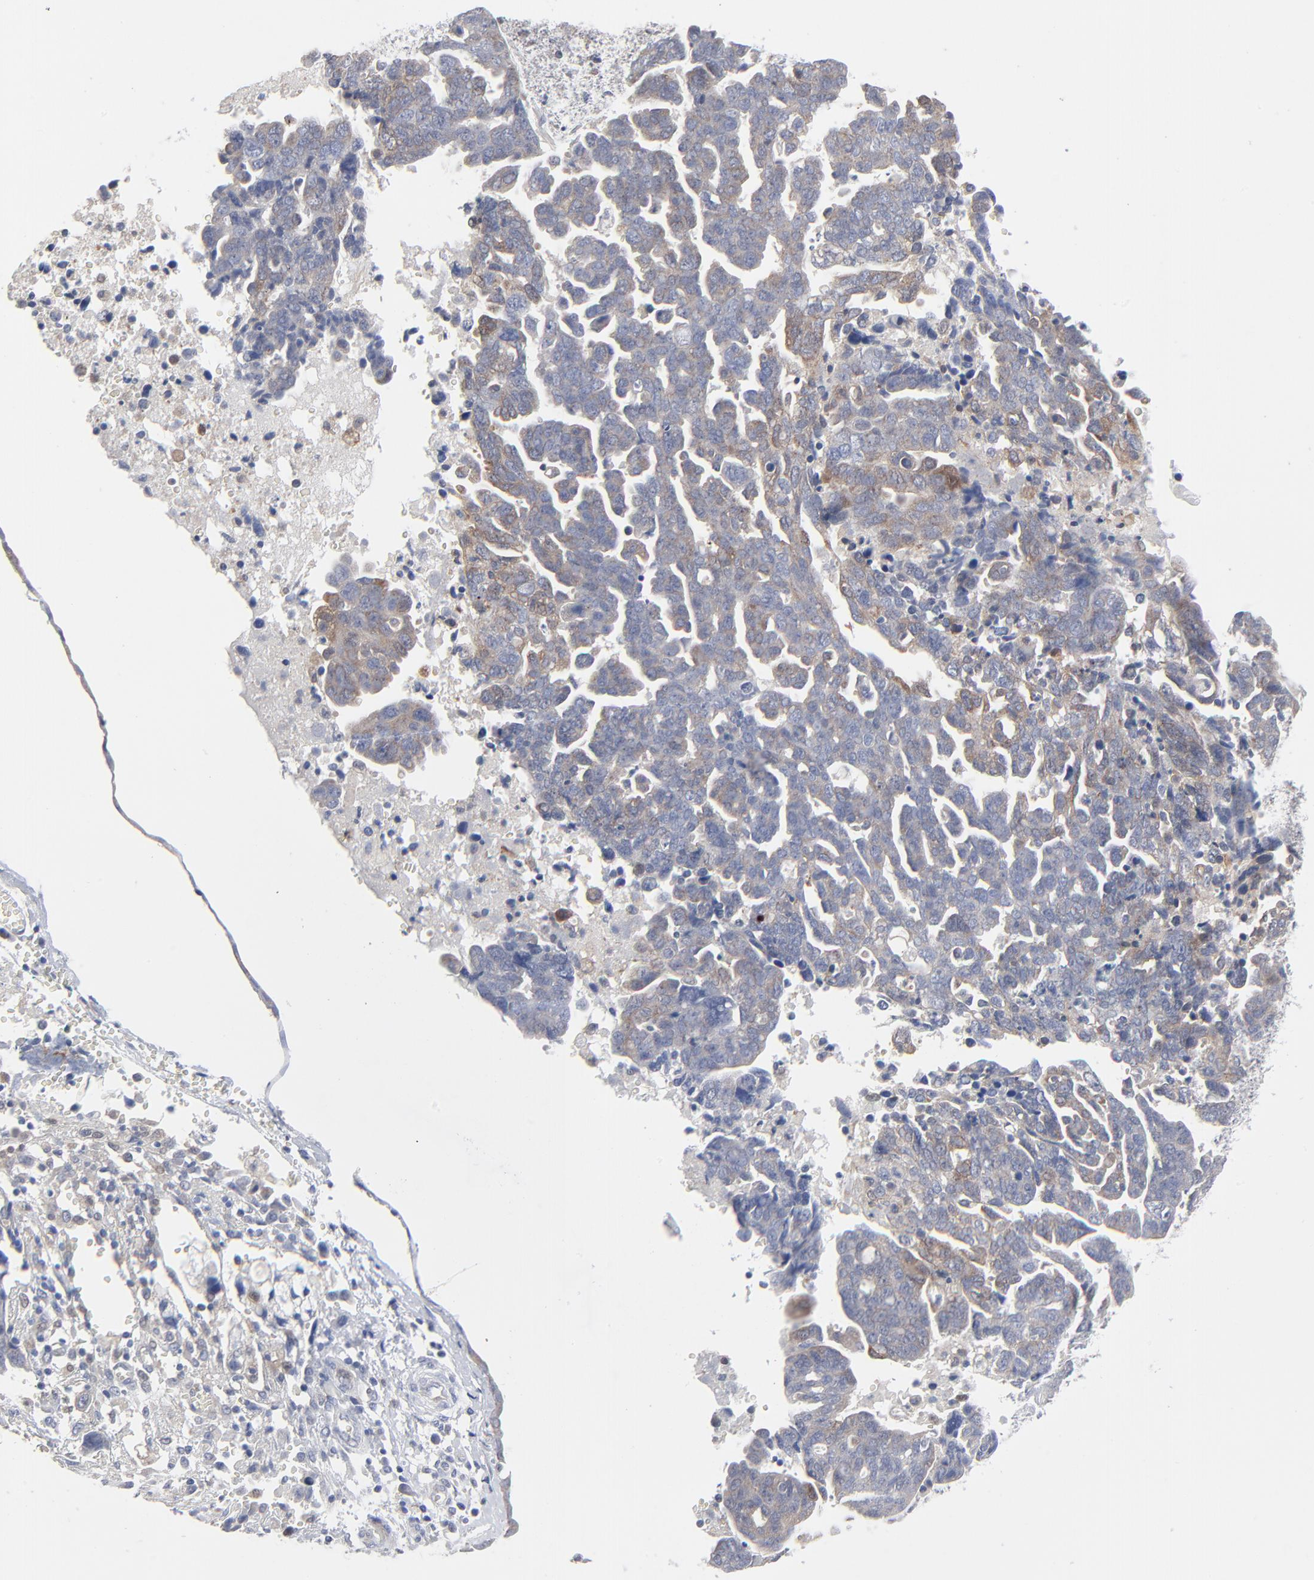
{"staining": {"intensity": "weak", "quantity": "25%-75%", "location": "cytoplasmic/membranous"}, "tissue": "ovarian cancer", "cell_type": "Tumor cells", "image_type": "cancer", "snomed": [{"axis": "morphology", "description": "Normal tissue, NOS"}, {"axis": "morphology", "description": "Cystadenocarcinoma, serous, NOS"}, {"axis": "topography", "description": "Fallopian tube"}, {"axis": "topography", "description": "Ovary"}], "caption": "Tumor cells reveal low levels of weak cytoplasmic/membranous staining in approximately 25%-75% of cells in human ovarian cancer (serous cystadenocarcinoma).", "gene": "BID", "patient": {"sex": "female", "age": 56}}